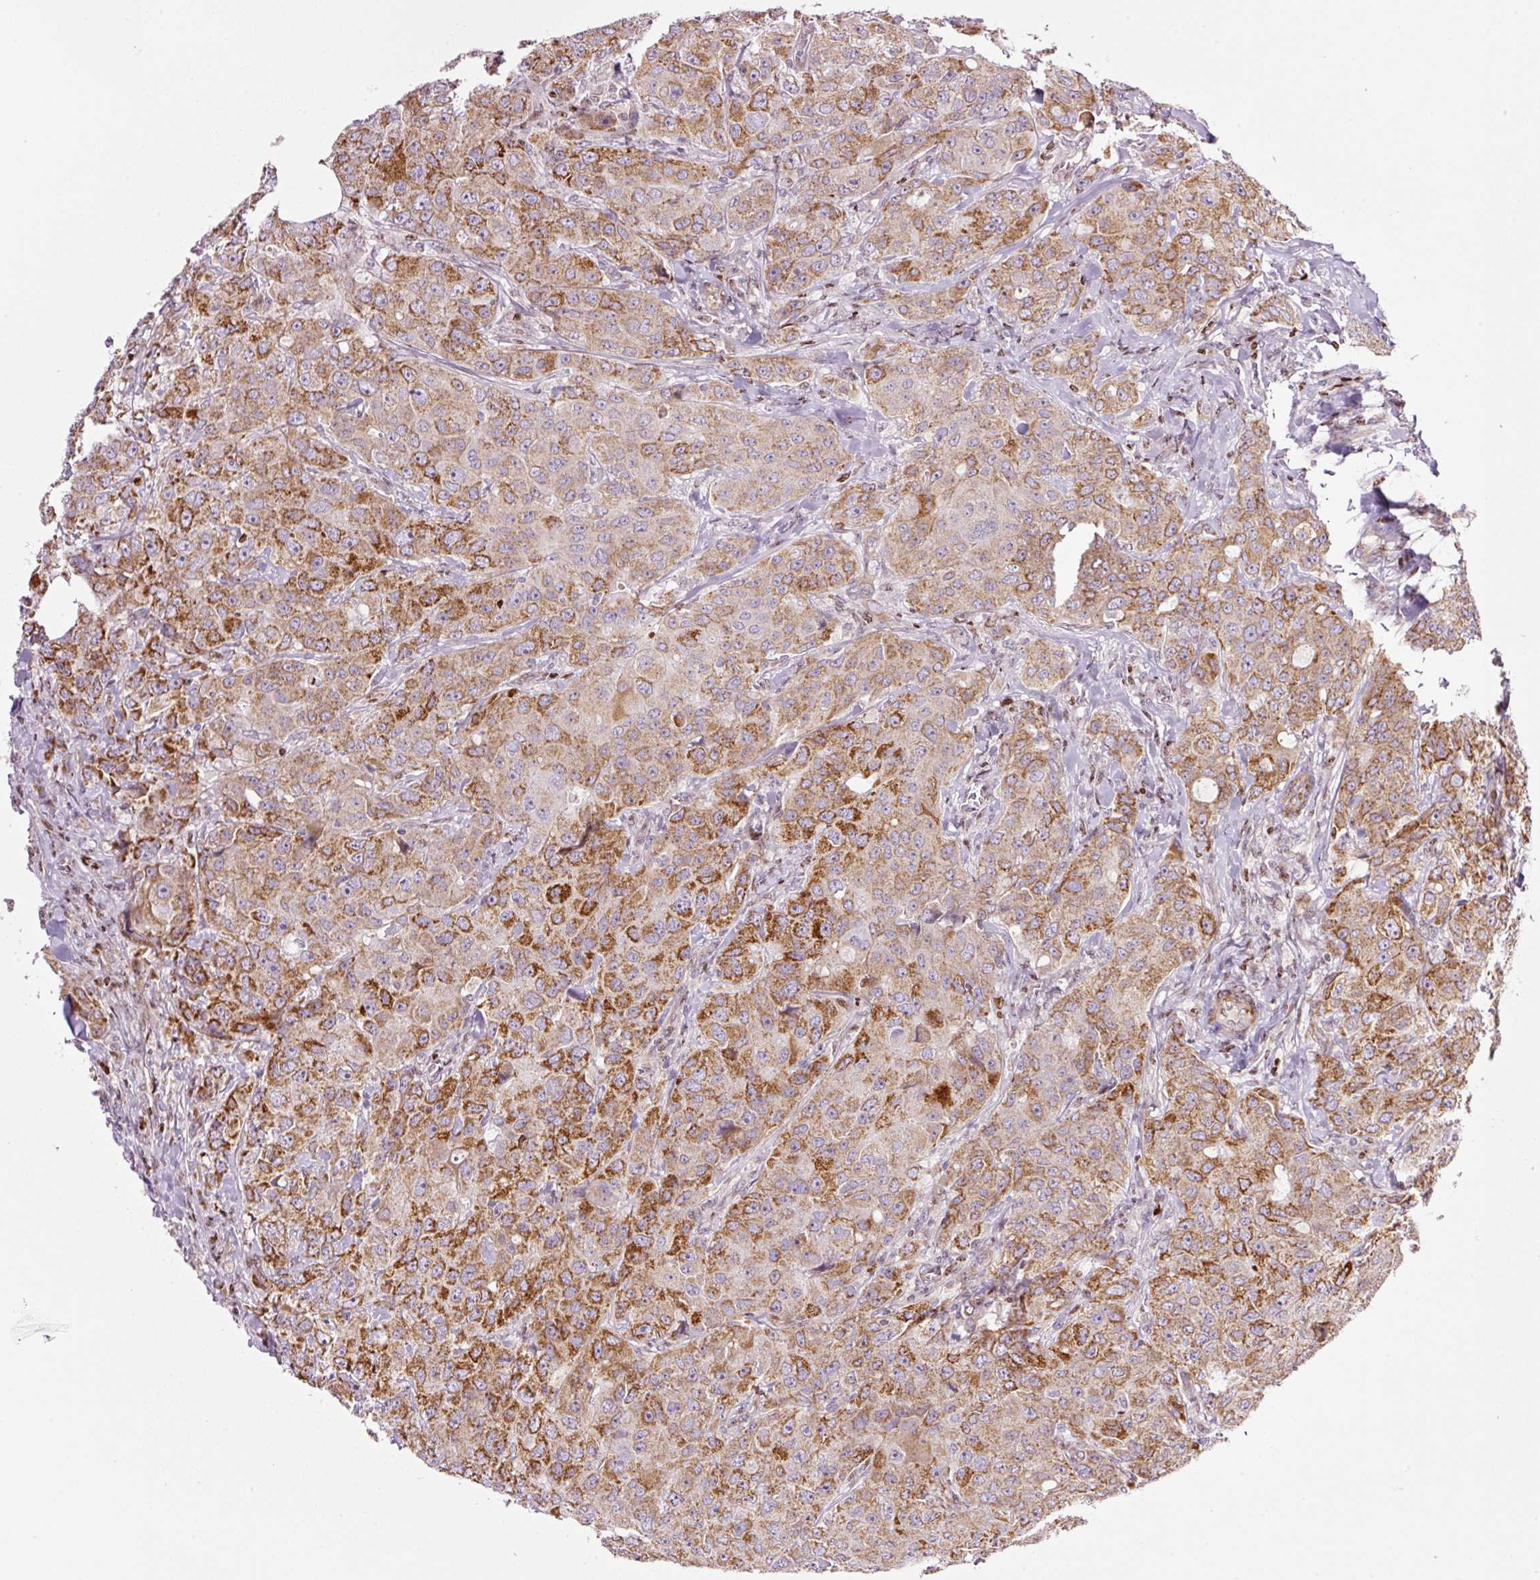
{"staining": {"intensity": "moderate", "quantity": ">75%", "location": "cytoplasmic/membranous"}, "tissue": "breast cancer", "cell_type": "Tumor cells", "image_type": "cancer", "snomed": [{"axis": "morphology", "description": "Duct carcinoma"}, {"axis": "topography", "description": "Breast"}], "caption": "Tumor cells show medium levels of moderate cytoplasmic/membranous positivity in approximately >75% of cells in breast cancer (infiltrating ductal carcinoma). The protein is shown in brown color, while the nuclei are stained blue.", "gene": "TMEM8B", "patient": {"sex": "female", "age": 43}}